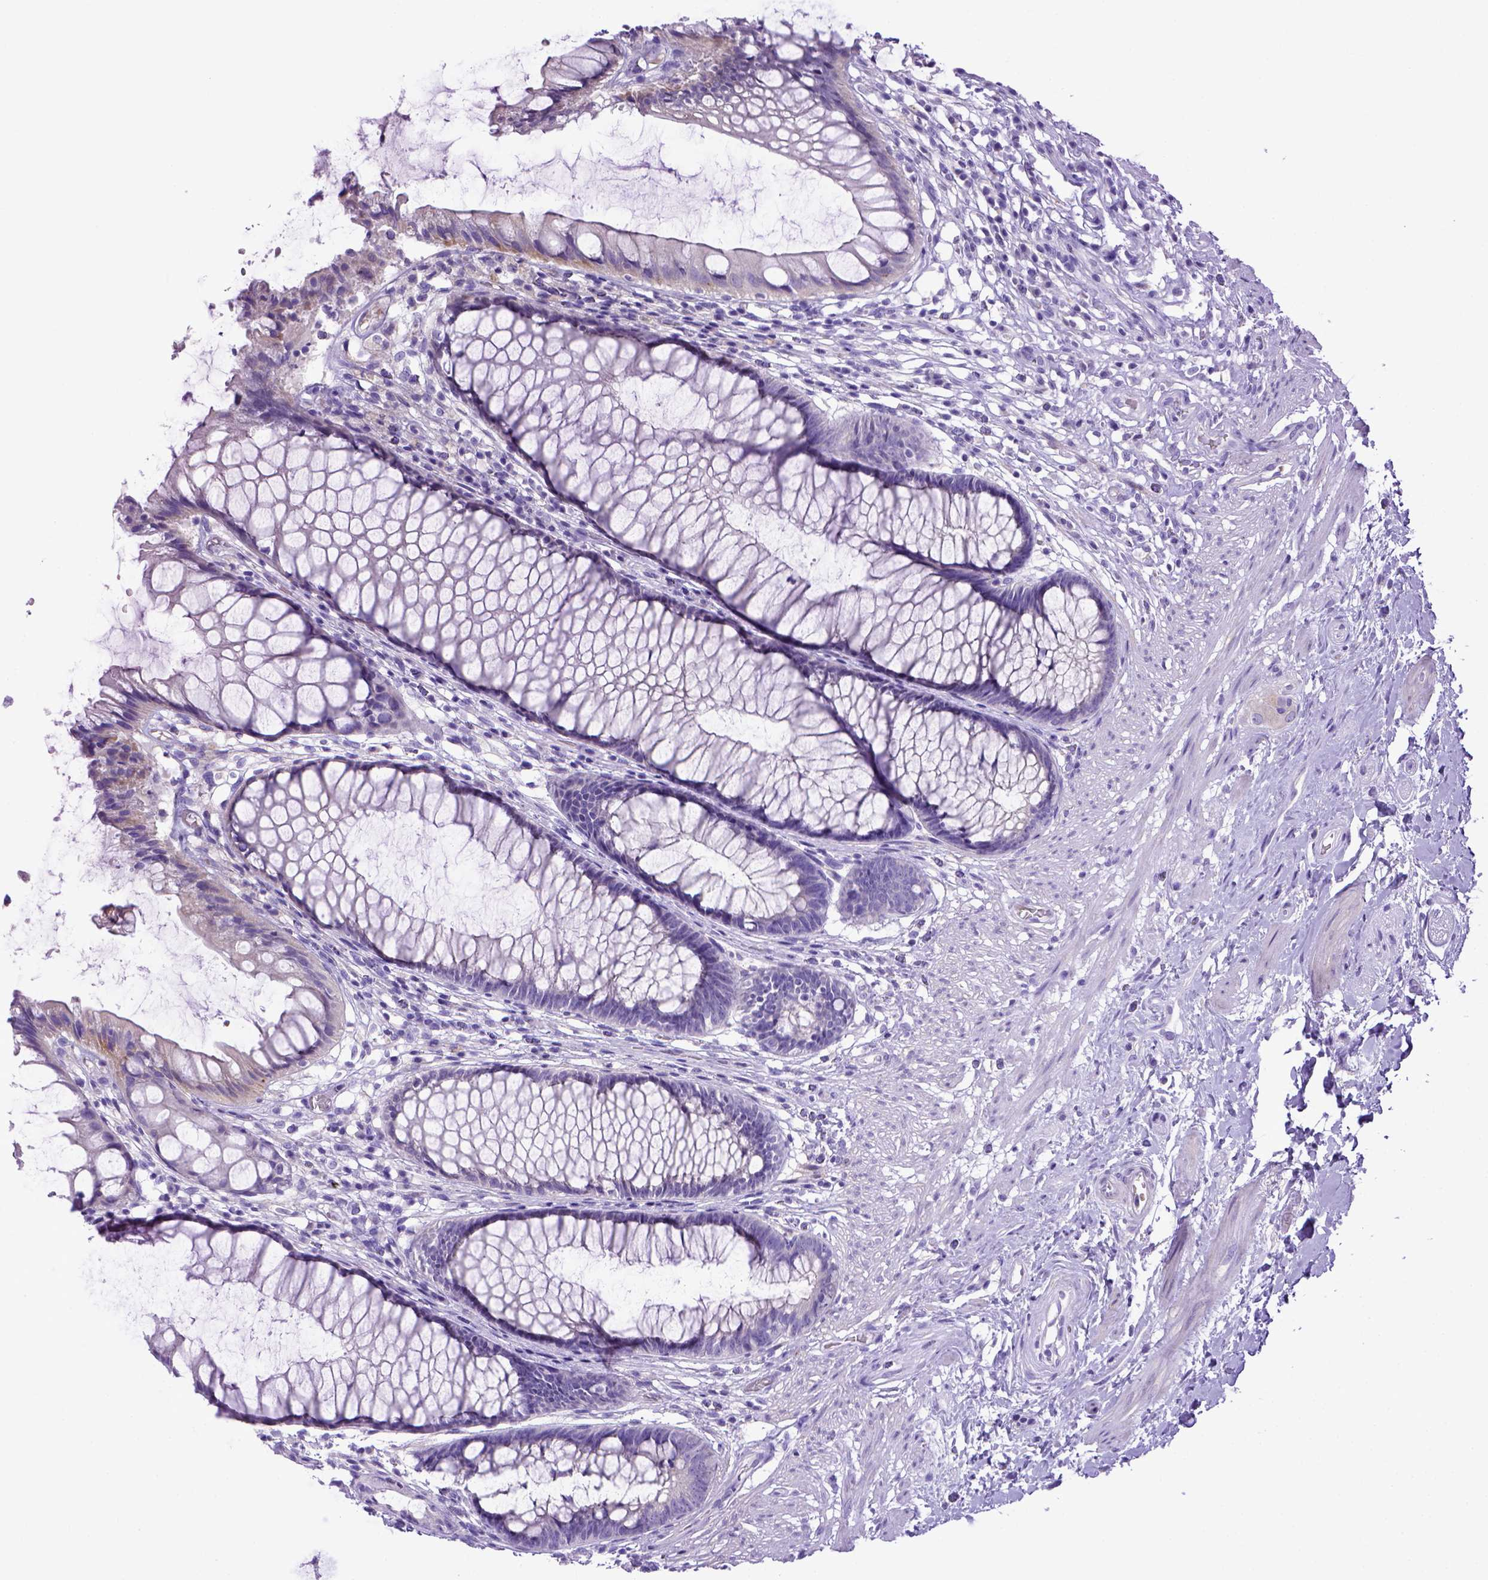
{"staining": {"intensity": "moderate", "quantity": "<25%", "location": "cytoplasmic/membranous"}, "tissue": "rectum", "cell_type": "Glandular cells", "image_type": "normal", "snomed": [{"axis": "morphology", "description": "Normal tissue, NOS"}, {"axis": "topography", "description": "Smooth muscle"}, {"axis": "topography", "description": "Rectum"}], "caption": "Moderate cytoplasmic/membranous expression is seen in approximately <25% of glandular cells in benign rectum. (DAB (3,3'-diaminobenzidine) IHC with brightfield microscopy, high magnification).", "gene": "BAAT", "patient": {"sex": "male", "age": 53}}